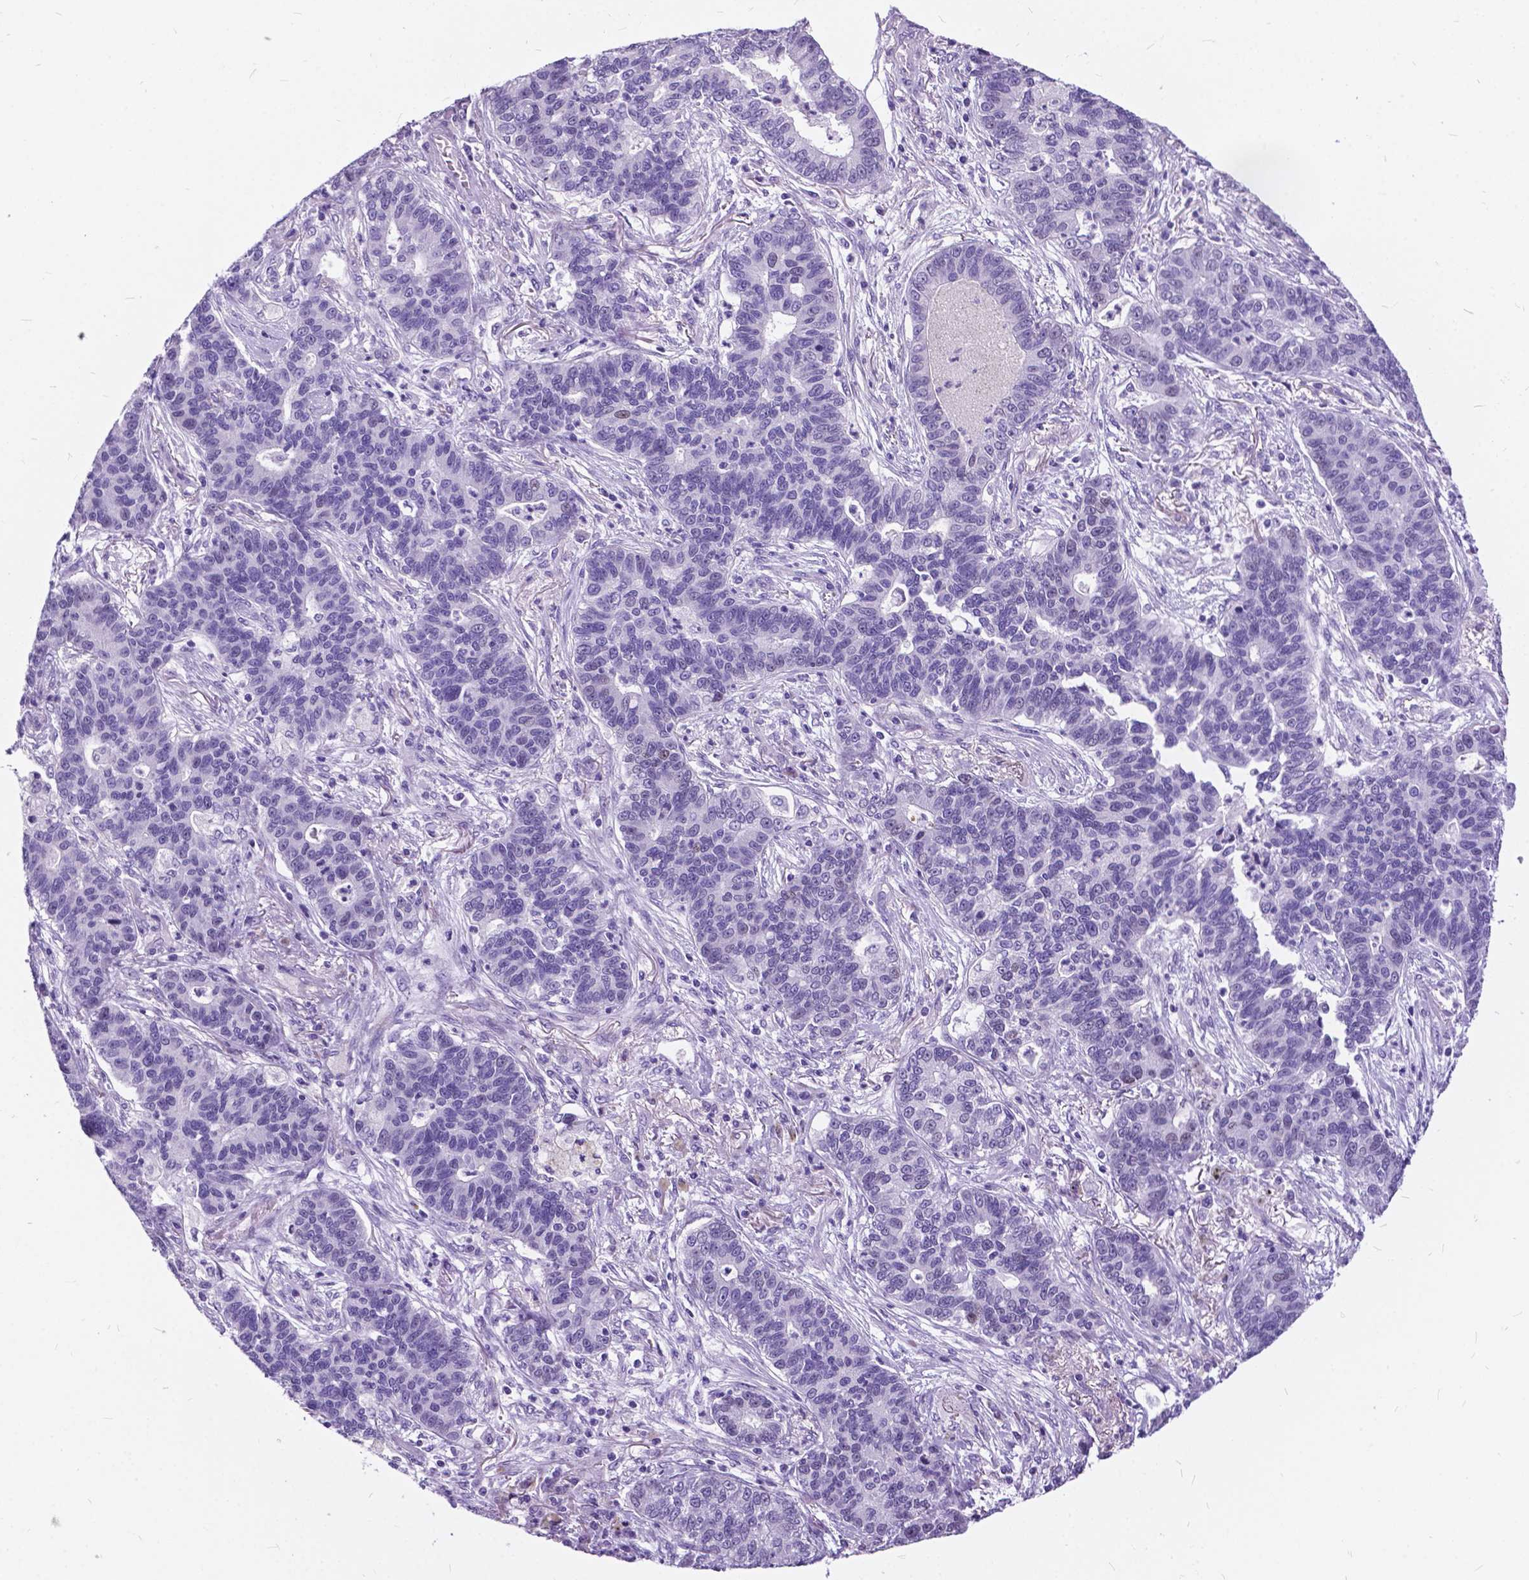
{"staining": {"intensity": "negative", "quantity": "none", "location": "none"}, "tissue": "lung cancer", "cell_type": "Tumor cells", "image_type": "cancer", "snomed": [{"axis": "morphology", "description": "Adenocarcinoma, NOS"}, {"axis": "topography", "description": "Lung"}], "caption": "Image shows no significant protein positivity in tumor cells of lung adenocarcinoma.", "gene": "BSND", "patient": {"sex": "female", "age": 57}}